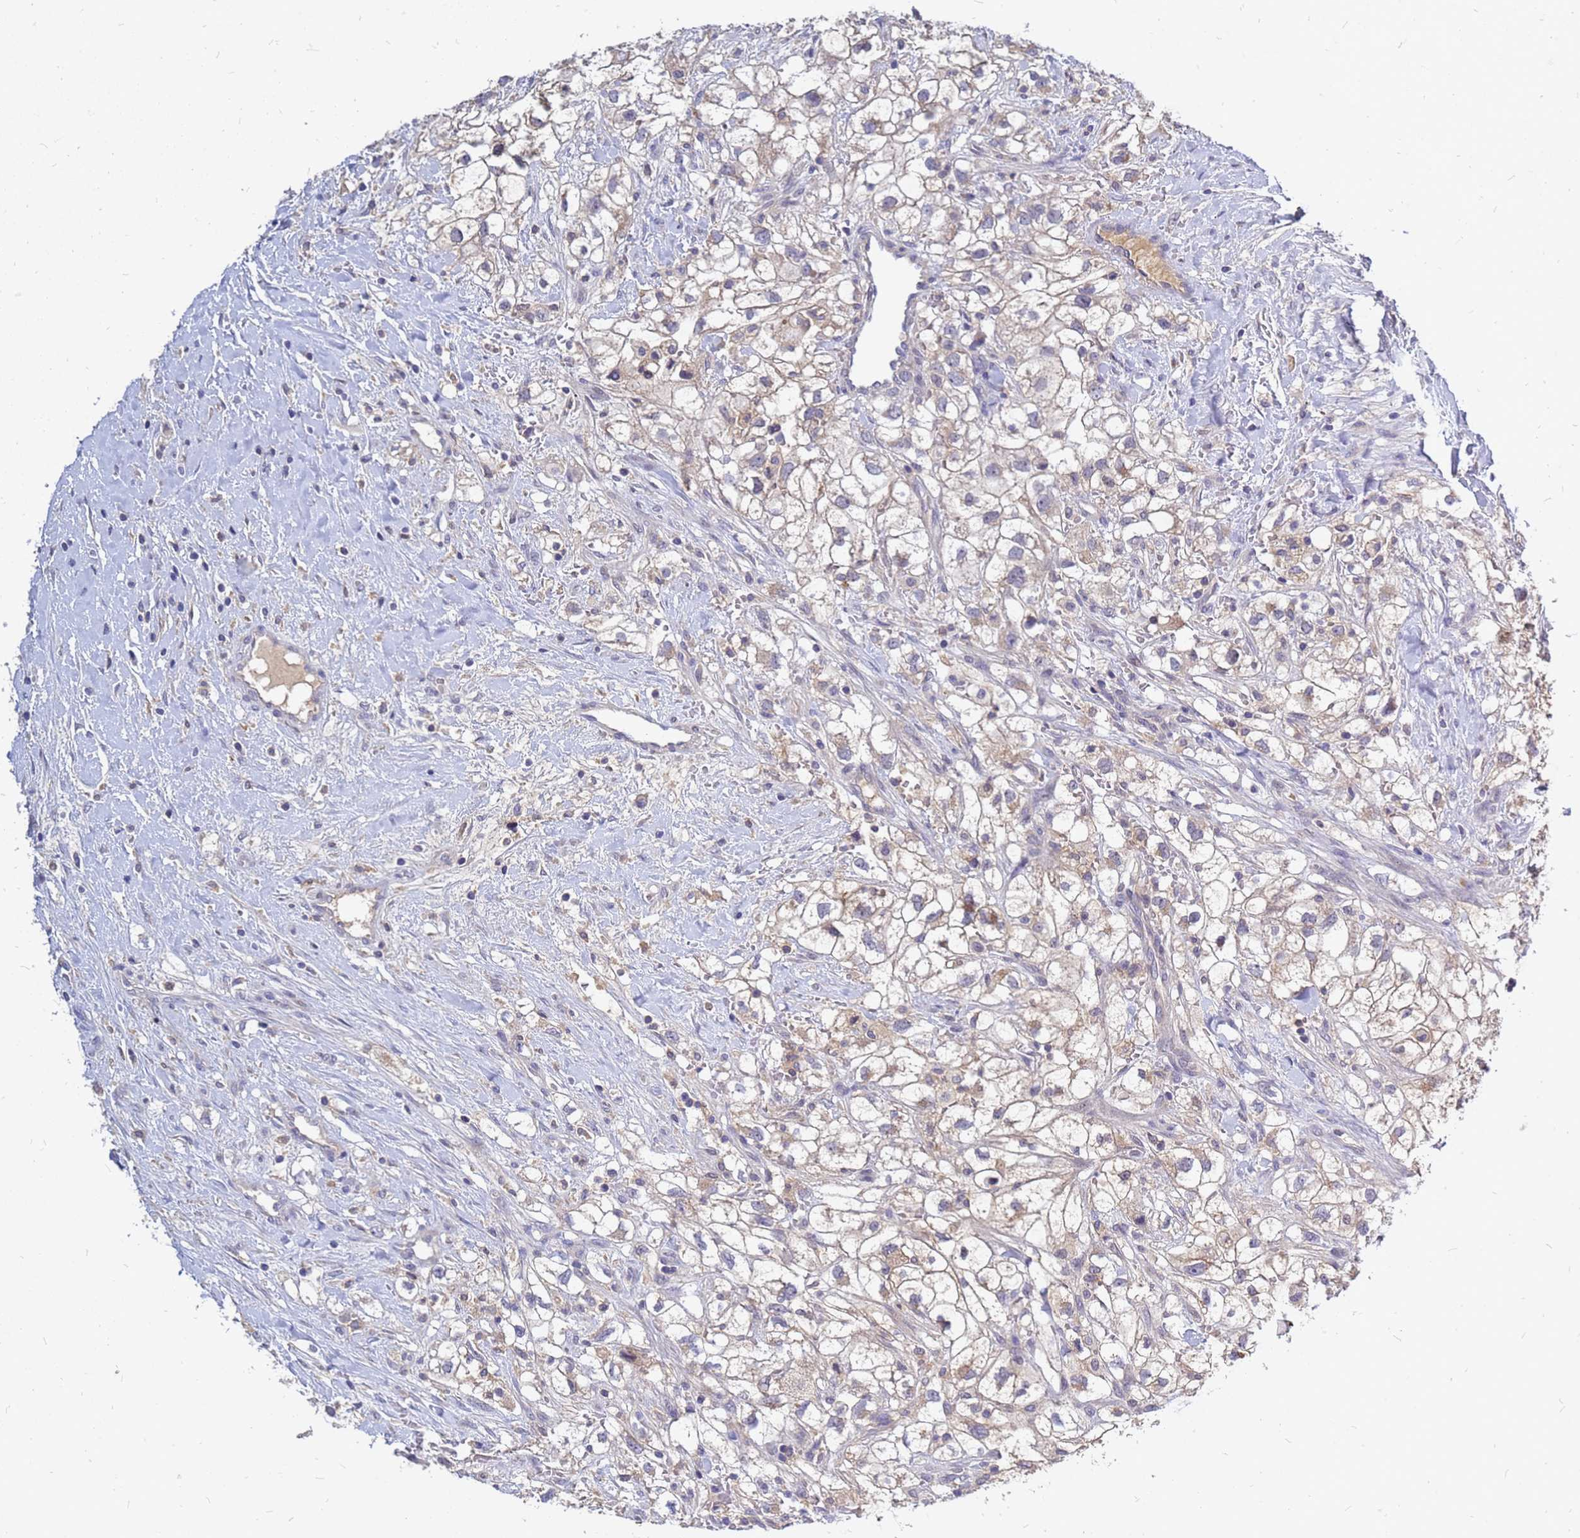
{"staining": {"intensity": "weak", "quantity": "<25%", "location": "cytoplasmic/membranous"}, "tissue": "renal cancer", "cell_type": "Tumor cells", "image_type": "cancer", "snomed": [{"axis": "morphology", "description": "Adenocarcinoma, NOS"}, {"axis": "topography", "description": "Kidney"}], "caption": "An immunohistochemistry micrograph of adenocarcinoma (renal) is shown. There is no staining in tumor cells of adenocarcinoma (renal).", "gene": "SRGAP3", "patient": {"sex": "male", "age": 59}}